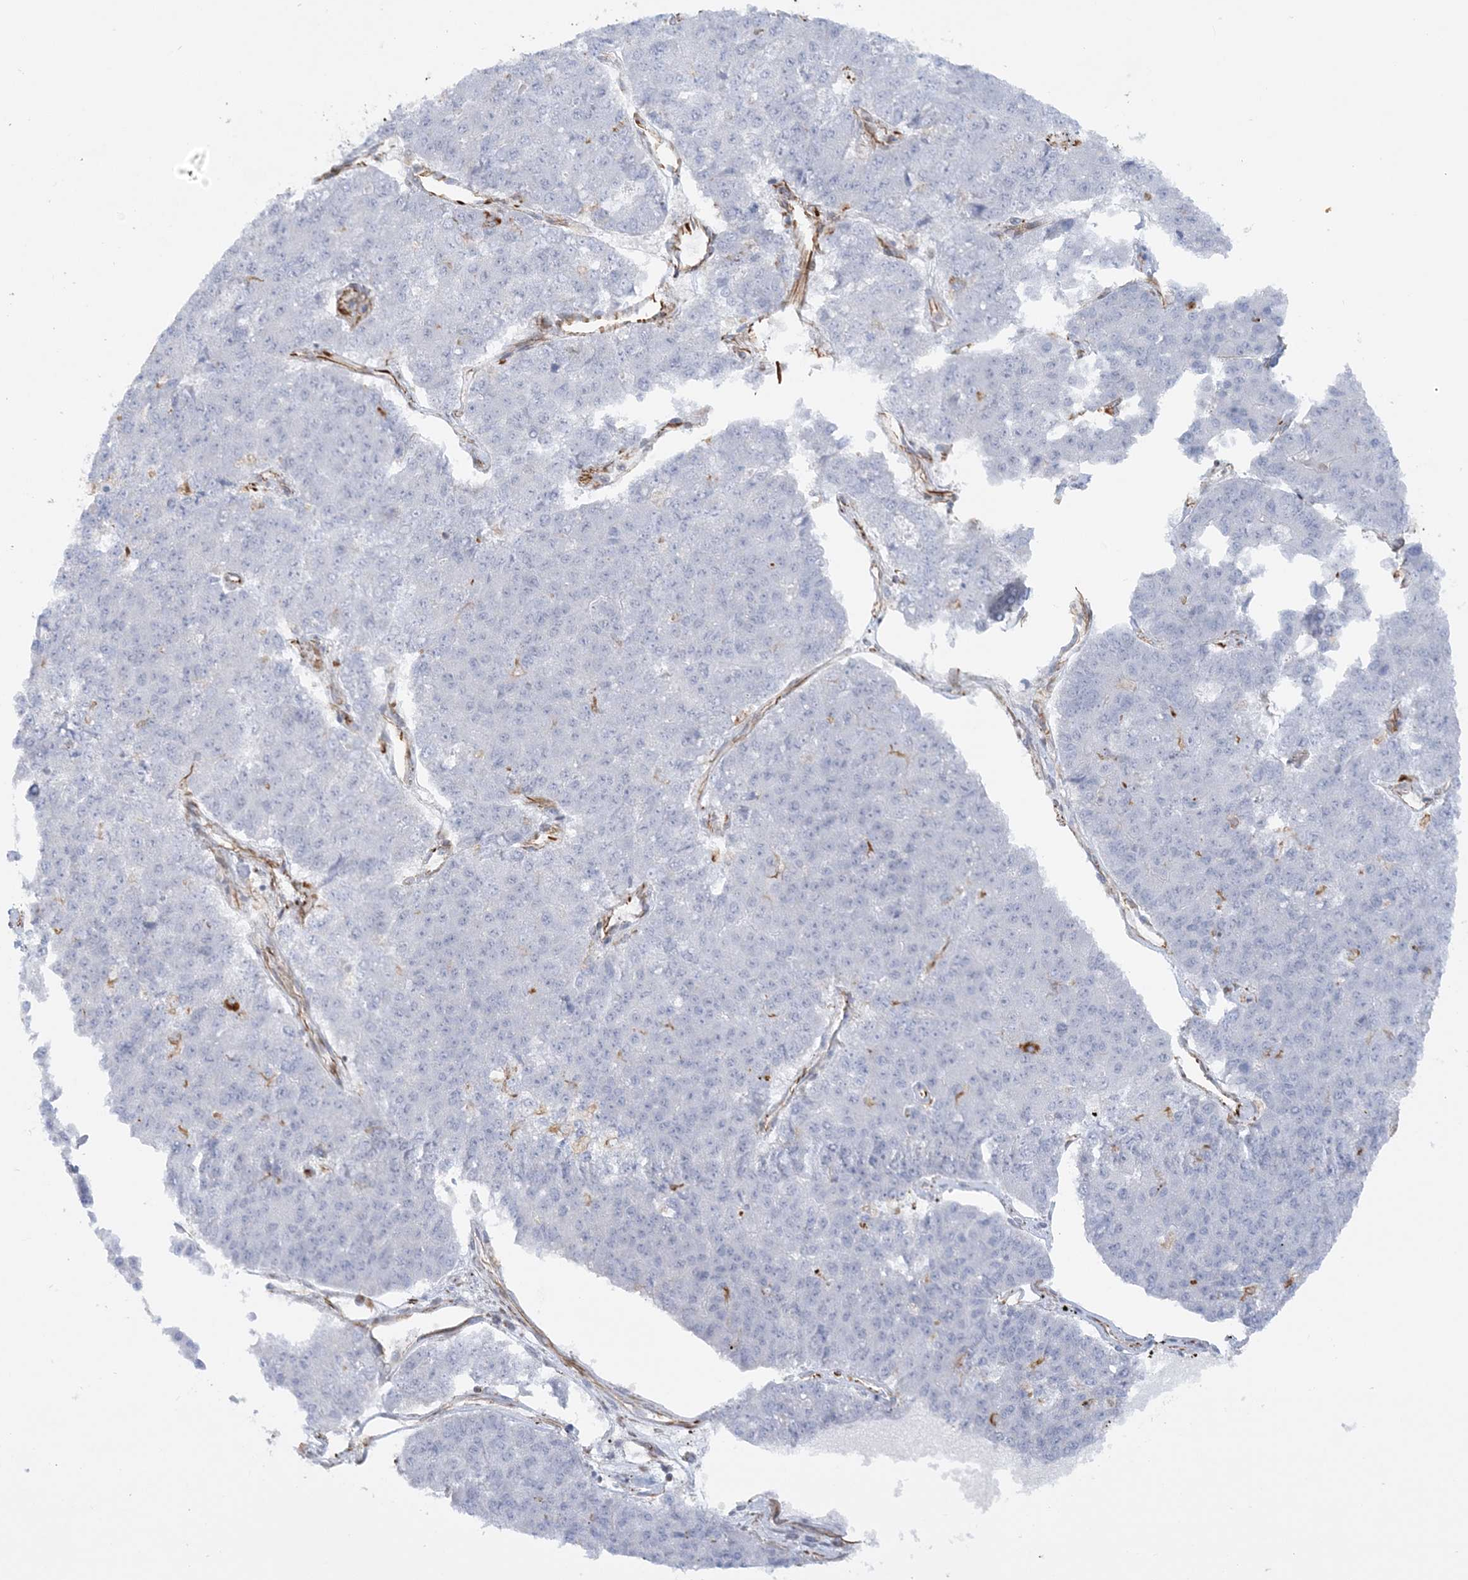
{"staining": {"intensity": "negative", "quantity": "none", "location": "none"}, "tissue": "pancreatic cancer", "cell_type": "Tumor cells", "image_type": "cancer", "snomed": [{"axis": "morphology", "description": "Adenocarcinoma, NOS"}, {"axis": "topography", "description": "Pancreas"}], "caption": "Immunohistochemistry of human pancreatic cancer reveals no positivity in tumor cells.", "gene": "SCLT1", "patient": {"sex": "male", "age": 50}}